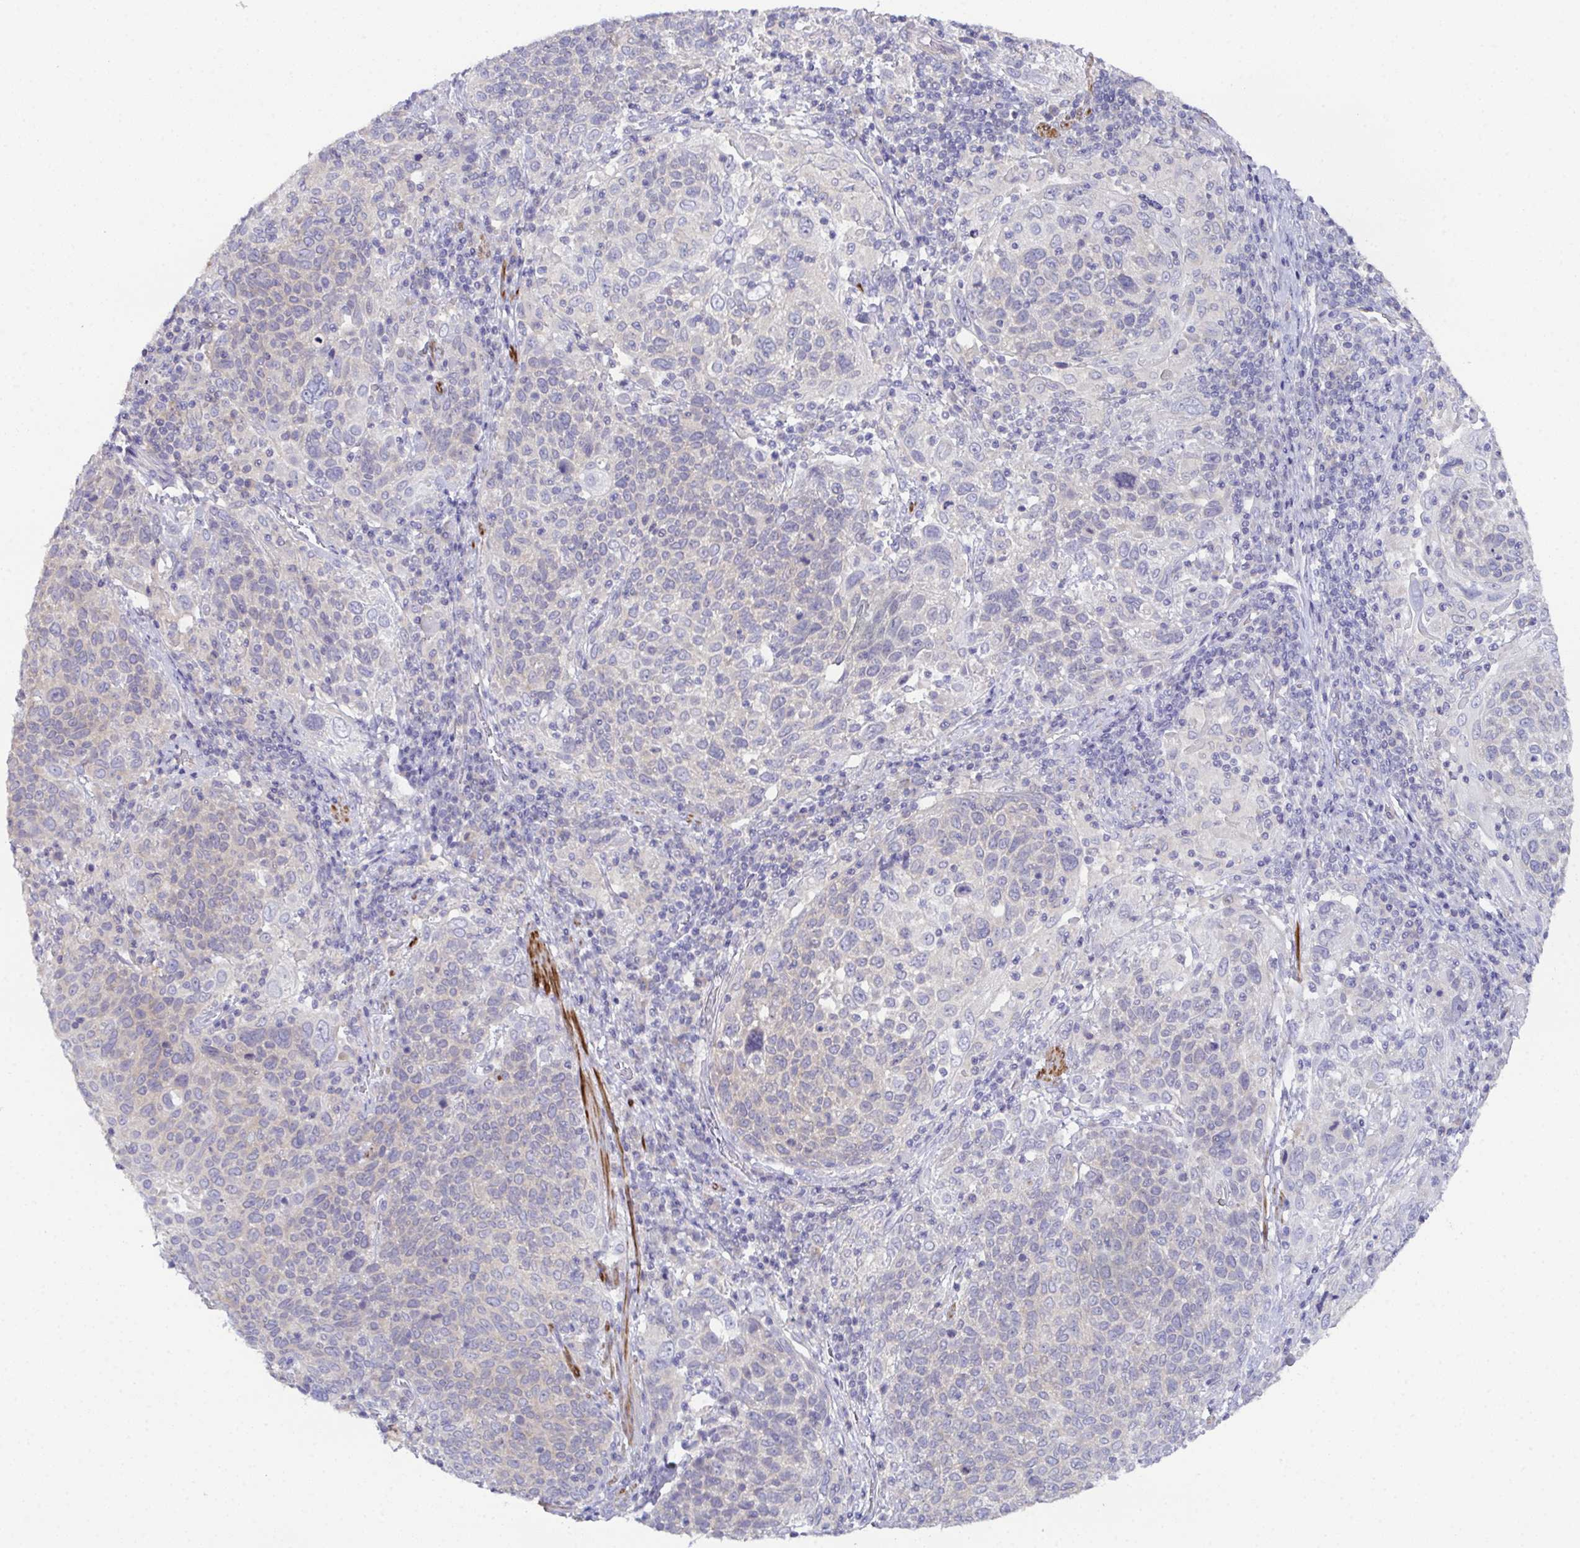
{"staining": {"intensity": "negative", "quantity": "none", "location": "none"}, "tissue": "cervical cancer", "cell_type": "Tumor cells", "image_type": "cancer", "snomed": [{"axis": "morphology", "description": "Squamous cell carcinoma, NOS"}, {"axis": "topography", "description": "Cervix"}], "caption": "IHC of human cervical cancer displays no staining in tumor cells.", "gene": "CFAP97D1", "patient": {"sex": "female", "age": 61}}